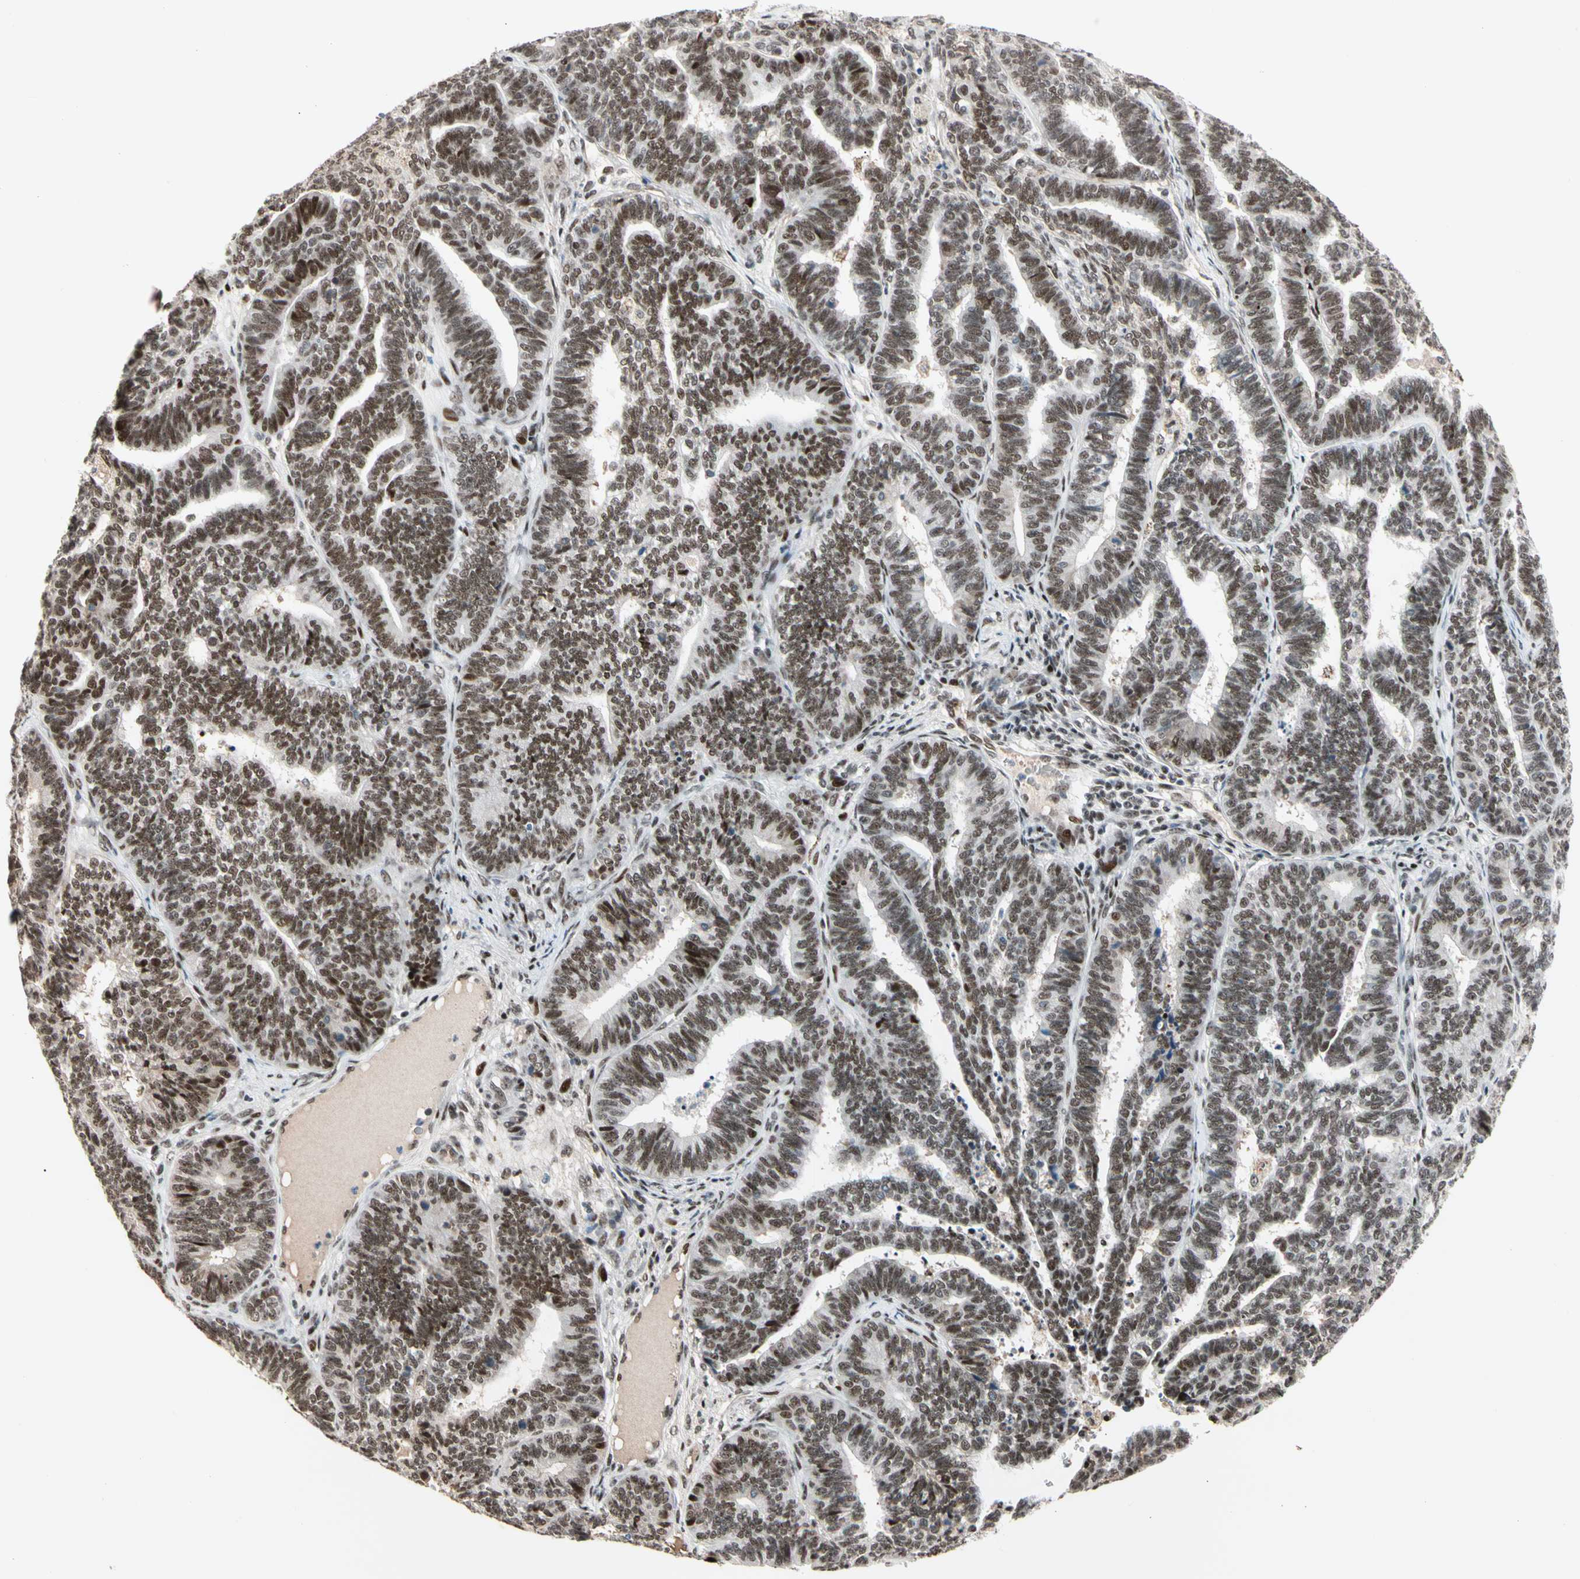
{"staining": {"intensity": "moderate", "quantity": ">75%", "location": "nuclear"}, "tissue": "endometrial cancer", "cell_type": "Tumor cells", "image_type": "cancer", "snomed": [{"axis": "morphology", "description": "Adenocarcinoma, NOS"}, {"axis": "topography", "description": "Endometrium"}], "caption": "This is a micrograph of immunohistochemistry staining of endometrial cancer, which shows moderate positivity in the nuclear of tumor cells.", "gene": "FOXO3", "patient": {"sex": "female", "age": 70}}